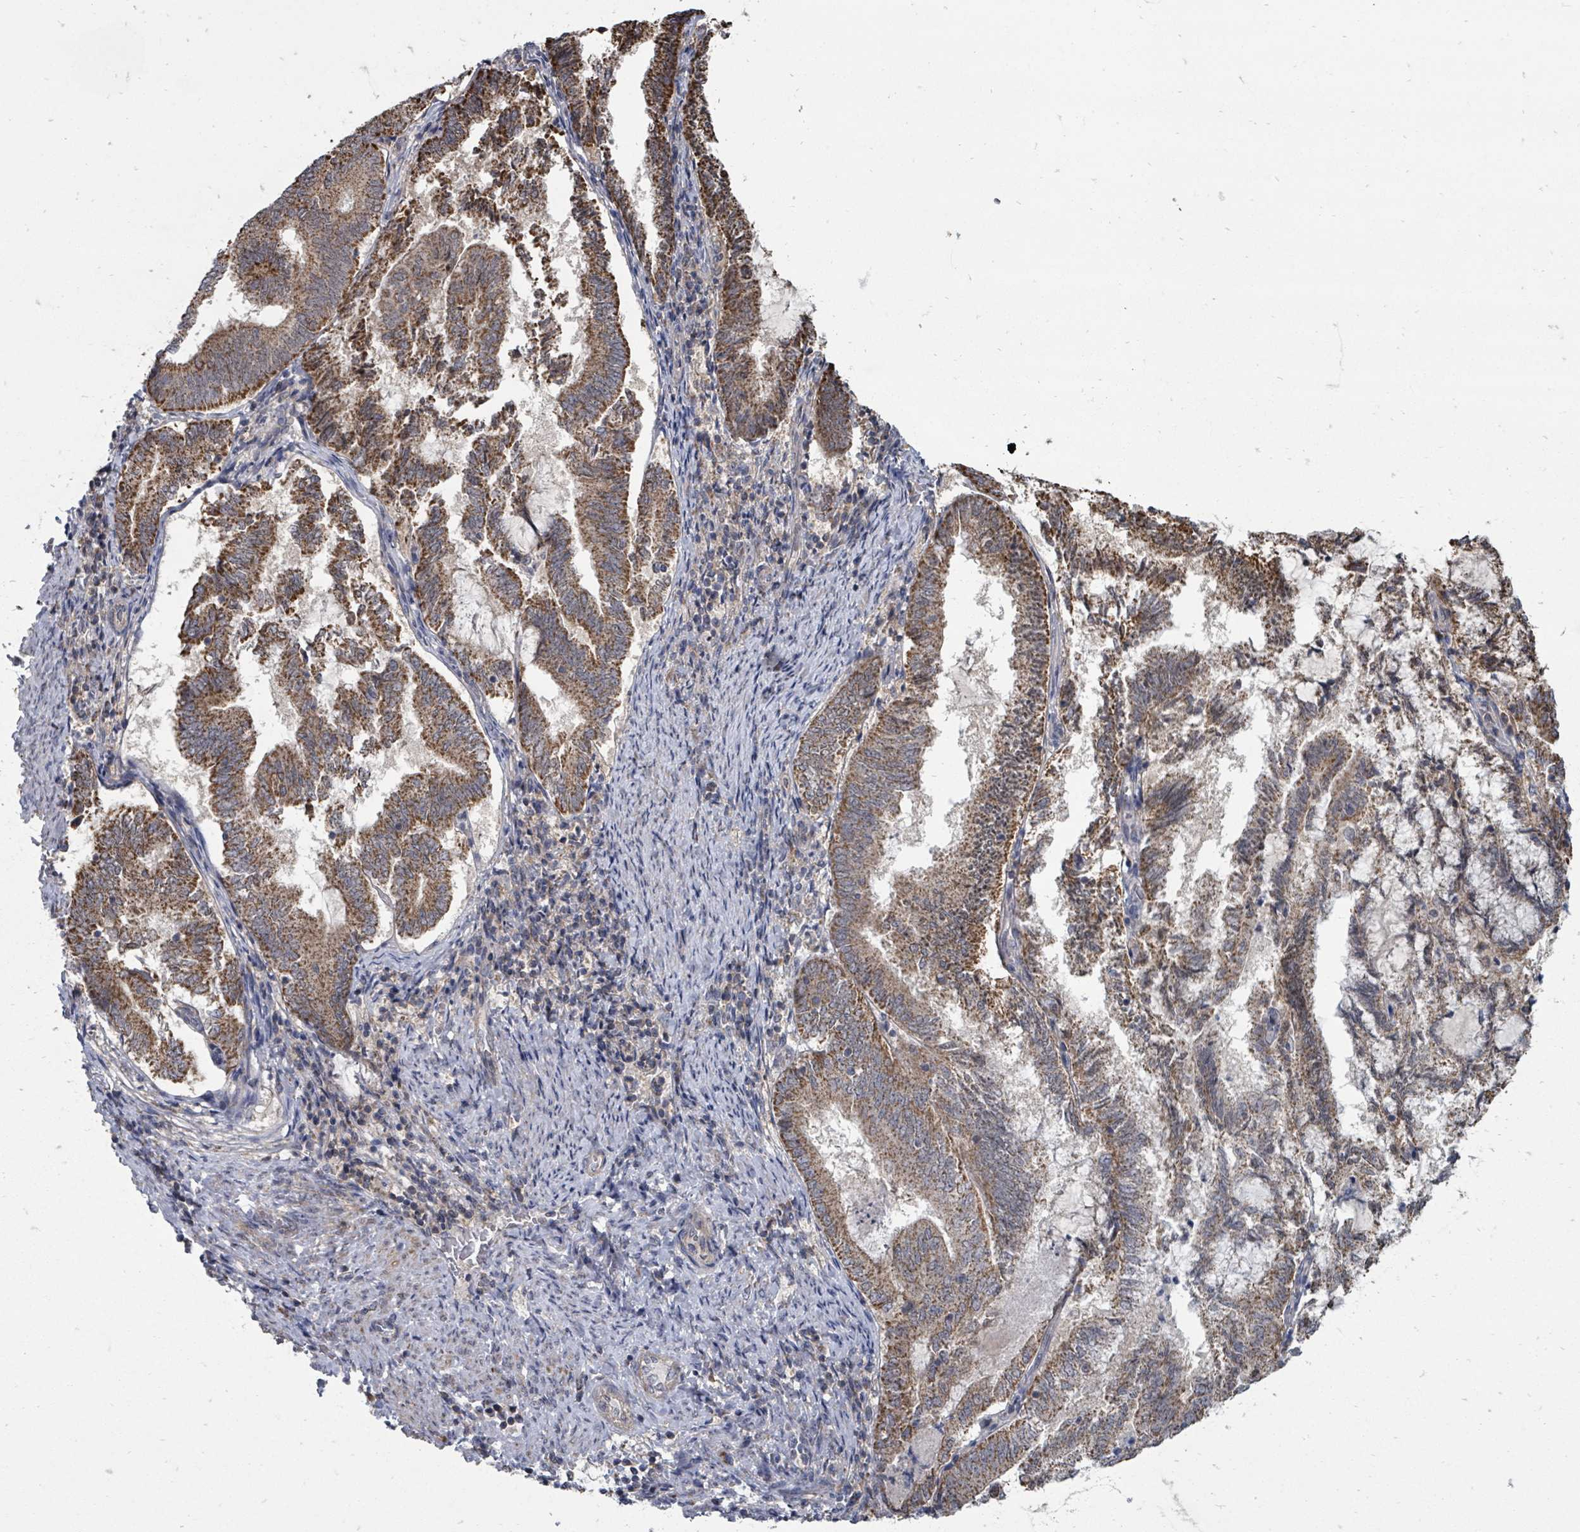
{"staining": {"intensity": "moderate", "quantity": ">75%", "location": "cytoplasmic/membranous"}, "tissue": "endometrial cancer", "cell_type": "Tumor cells", "image_type": "cancer", "snomed": [{"axis": "morphology", "description": "Adenocarcinoma, NOS"}, {"axis": "topography", "description": "Endometrium"}], "caption": "Immunohistochemical staining of human endometrial adenocarcinoma displays medium levels of moderate cytoplasmic/membranous protein expression in about >75% of tumor cells. The staining was performed using DAB (3,3'-diaminobenzidine), with brown indicating positive protein expression. Nuclei are stained blue with hematoxylin.", "gene": "MAGOHB", "patient": {"sex": "female", "age": 80}}